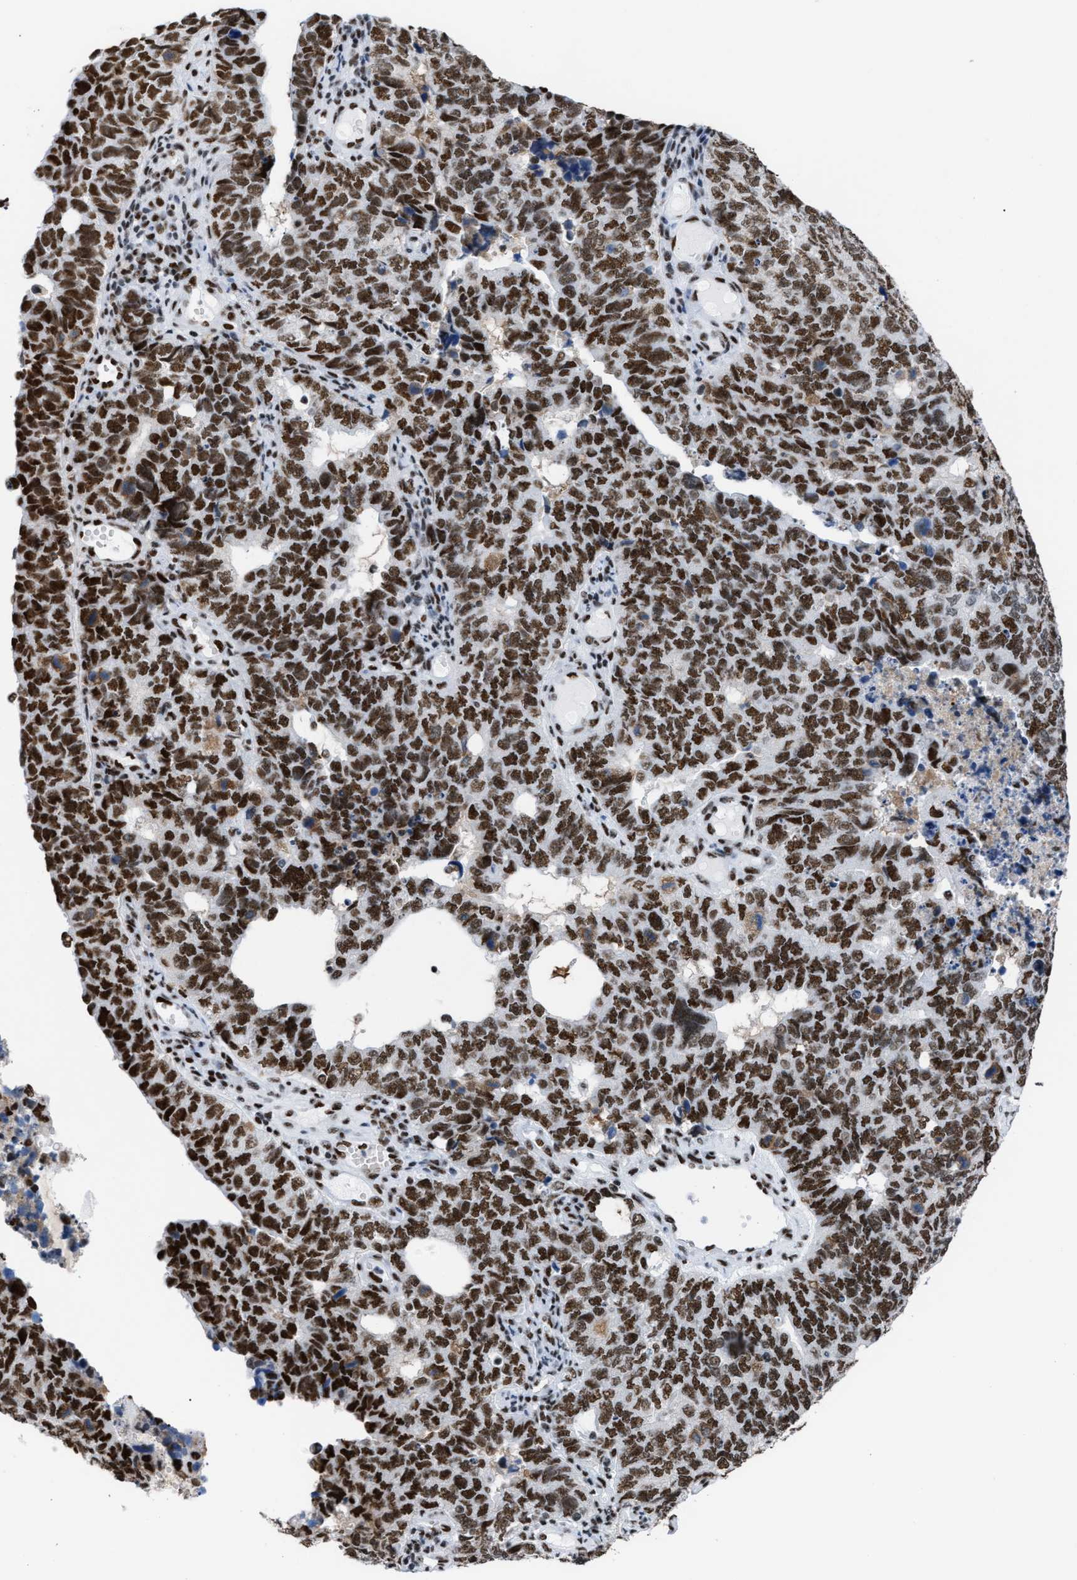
{"staining": {"intensity": "strong", "quantity": ">75%", "location": "cytoplasmic/membranous"}, "tissue": "cervical cancer", "cell_type": "Tumor cells", "image_type": "cancer", "snomed": [{"axis": "morphology", "description": "Squamous cell carcinoma, NOS"}, {"axis": "topography", "description": "Cervix"}], "caption": "Immunohistochemistry photomicrograph of neoplastic tissue: cervical cancer (squamous cell carcinoma) stained using IHC displays high levels of strong protein expression localized specifically in the cytoplasmic/membranous of tumor cells, appearing as a cytoplasmic/membranous brown color.", "gene": "CCAR2", "patient": {"sex": "female", "age": 63}}